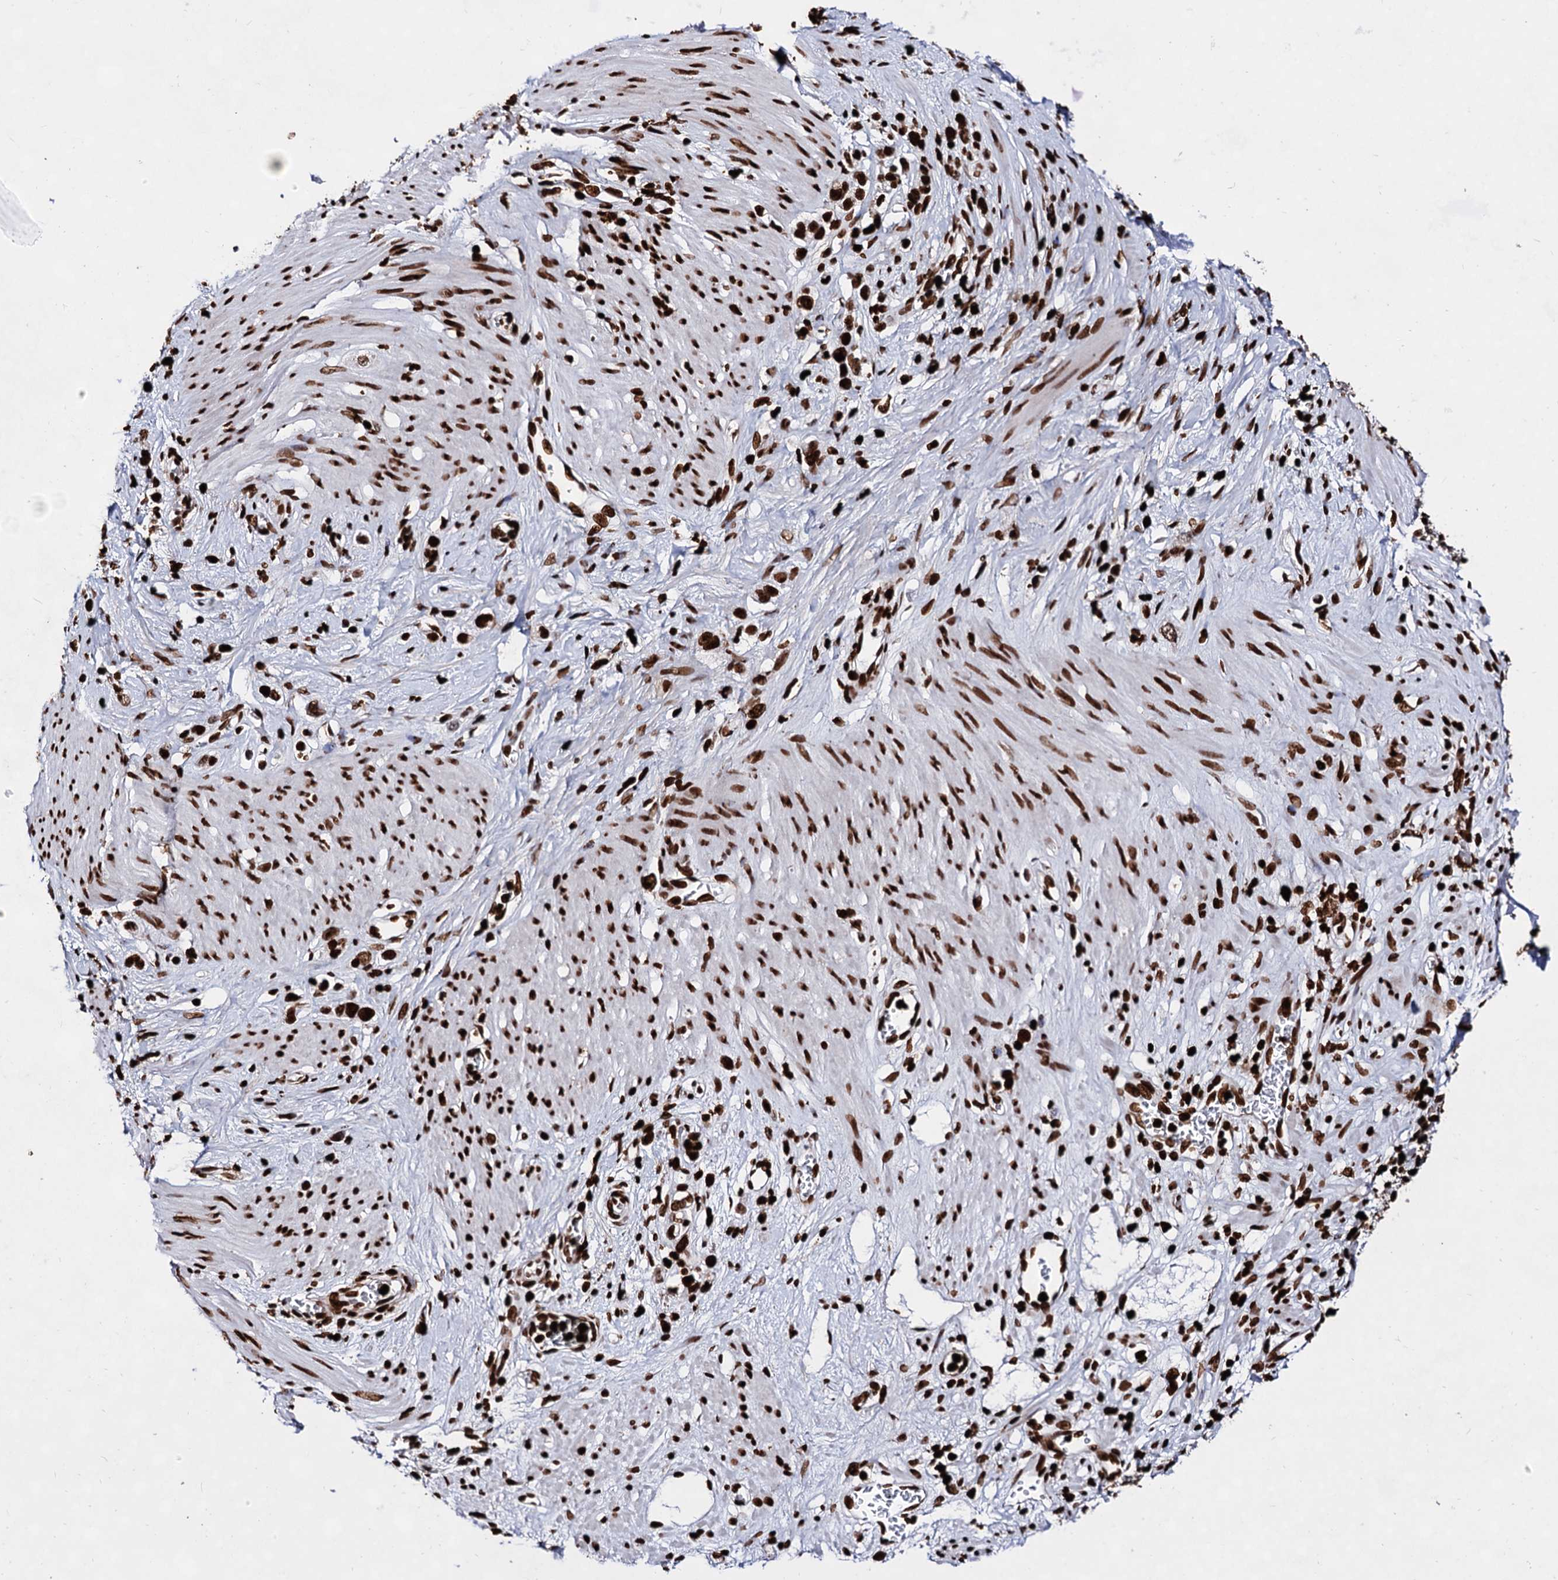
{"staining": {"intensity": "strong", "quantity": ">75%", "location": "nuclear"}, "tissue": "stomach cancer", "cell_type": "Tumor cells", "image_type": "cancer", "snomed": [{"axis": "morphology", "description": "Adenocarcinoma, NOS"}, {"axis": "morphology", "description": "Adenocarcinoma, High grade"}, {"axis": "topography", "description": "Stomach, upper"}, {"axis": "topography", "description": "Stomach, lower"}], "caption": "Stomach adenocarcinoma (high-grade) stained for a protein exhibits strong nuclear positivity in tumor cells.", "gene": "HMGB2", "patient": {"sex": "female", "age": 65}}